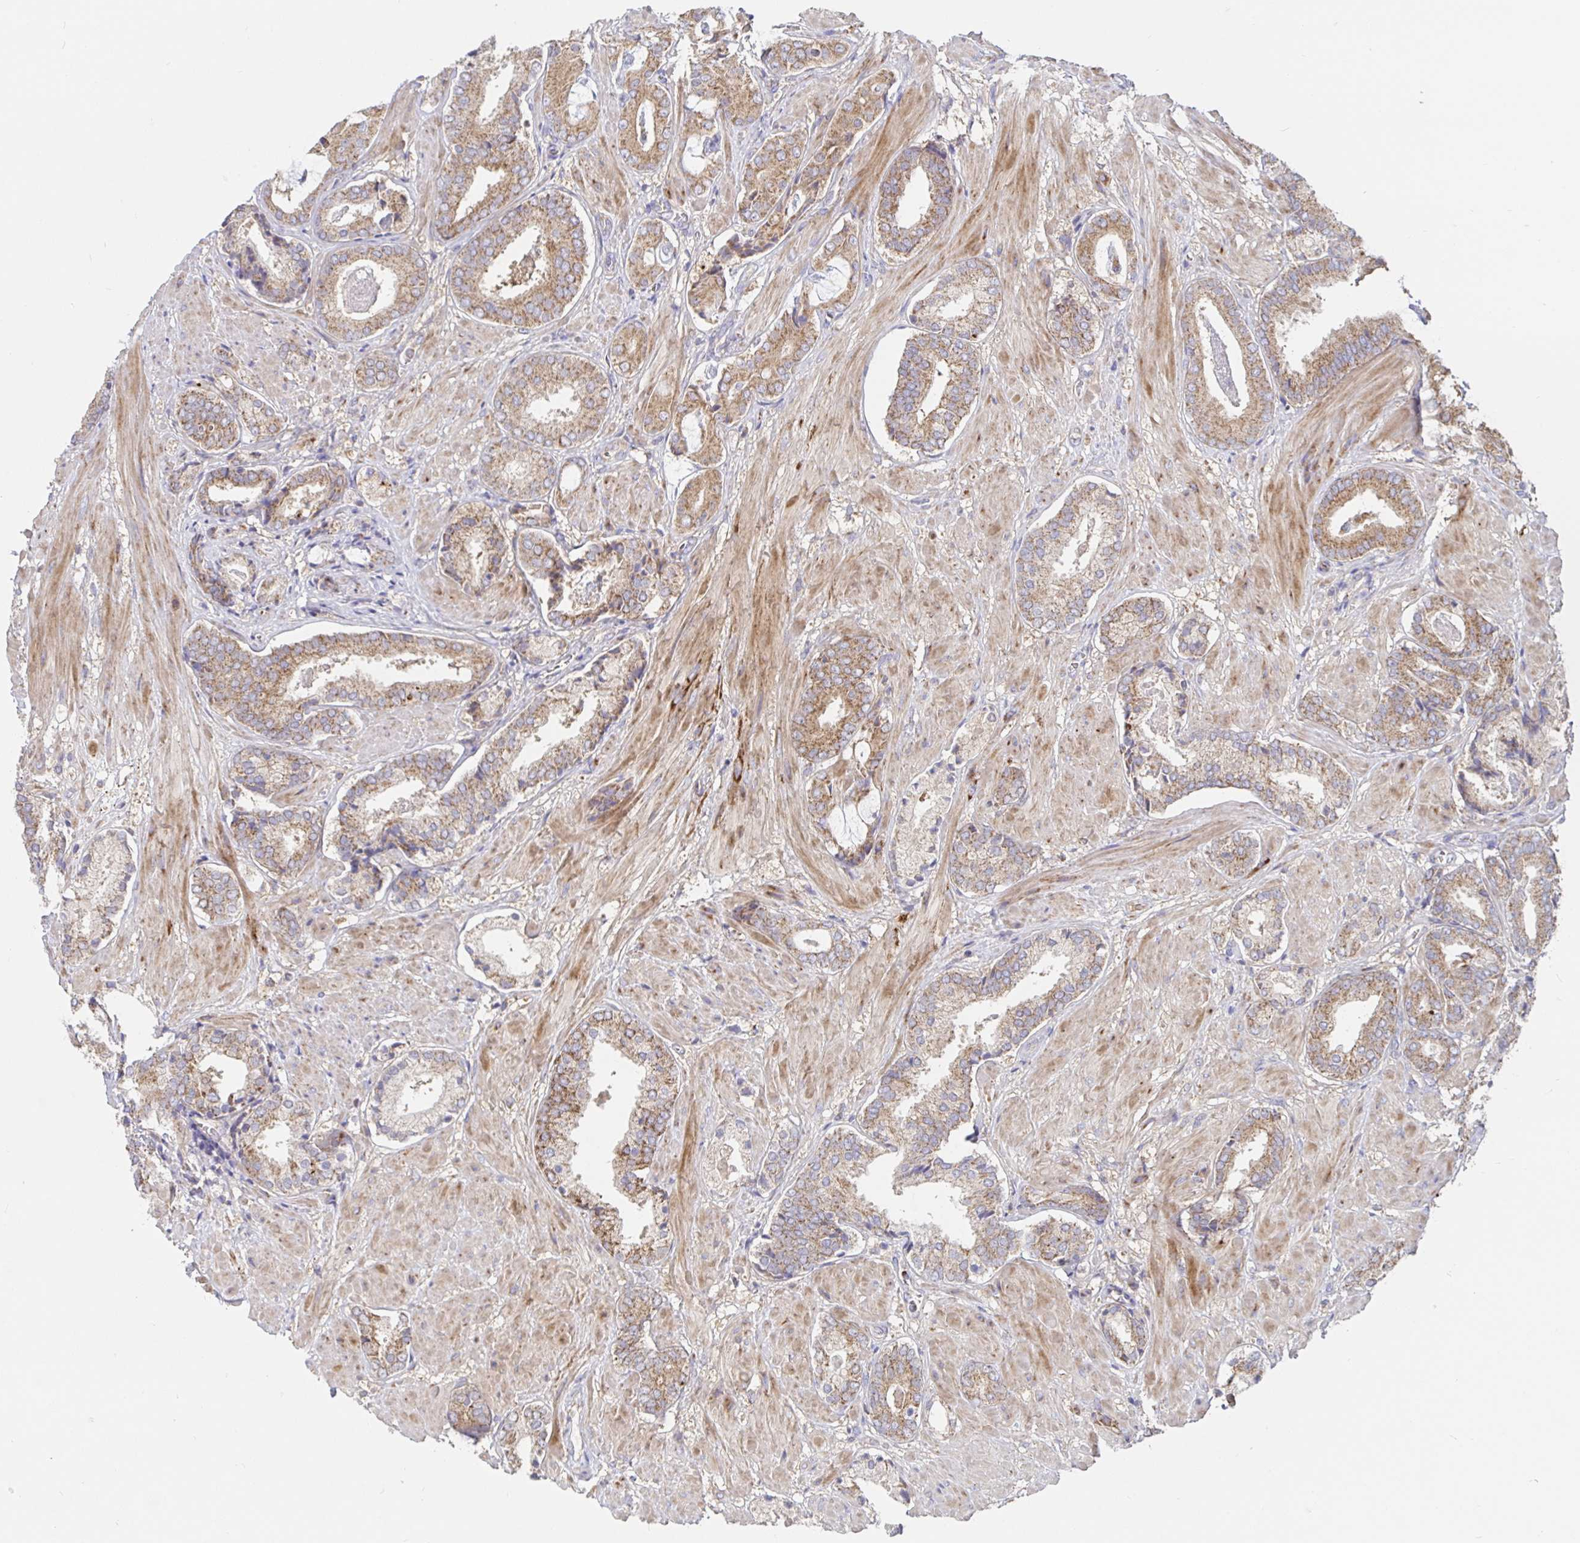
{"staining": {"intensity": "moderate", "quantity": ">75%", "location": "cytoplasmic/membranous"}, "tissue": "prostate cancer", "cell_type": "Tumor cells", "image_type": "cancer", "snomed": [{"axis": "morphology", "description": "Adenocarcinoma, High grade"}, {"axis": "topography", "description": "Prostate"}], "caption": "DAB immunohistochemical staining of prostate adenocarcinoma (high-grade) shows moderate cytoplasmic/membranous protein staining in approximately >75% of tumor cells. Using DAB (brown) and hematoxylin (blue) stains, captured at high magnification using brightfield microscopy.", "gene": "PRDX3", "patient": {"sex": "male", "age": 56}}